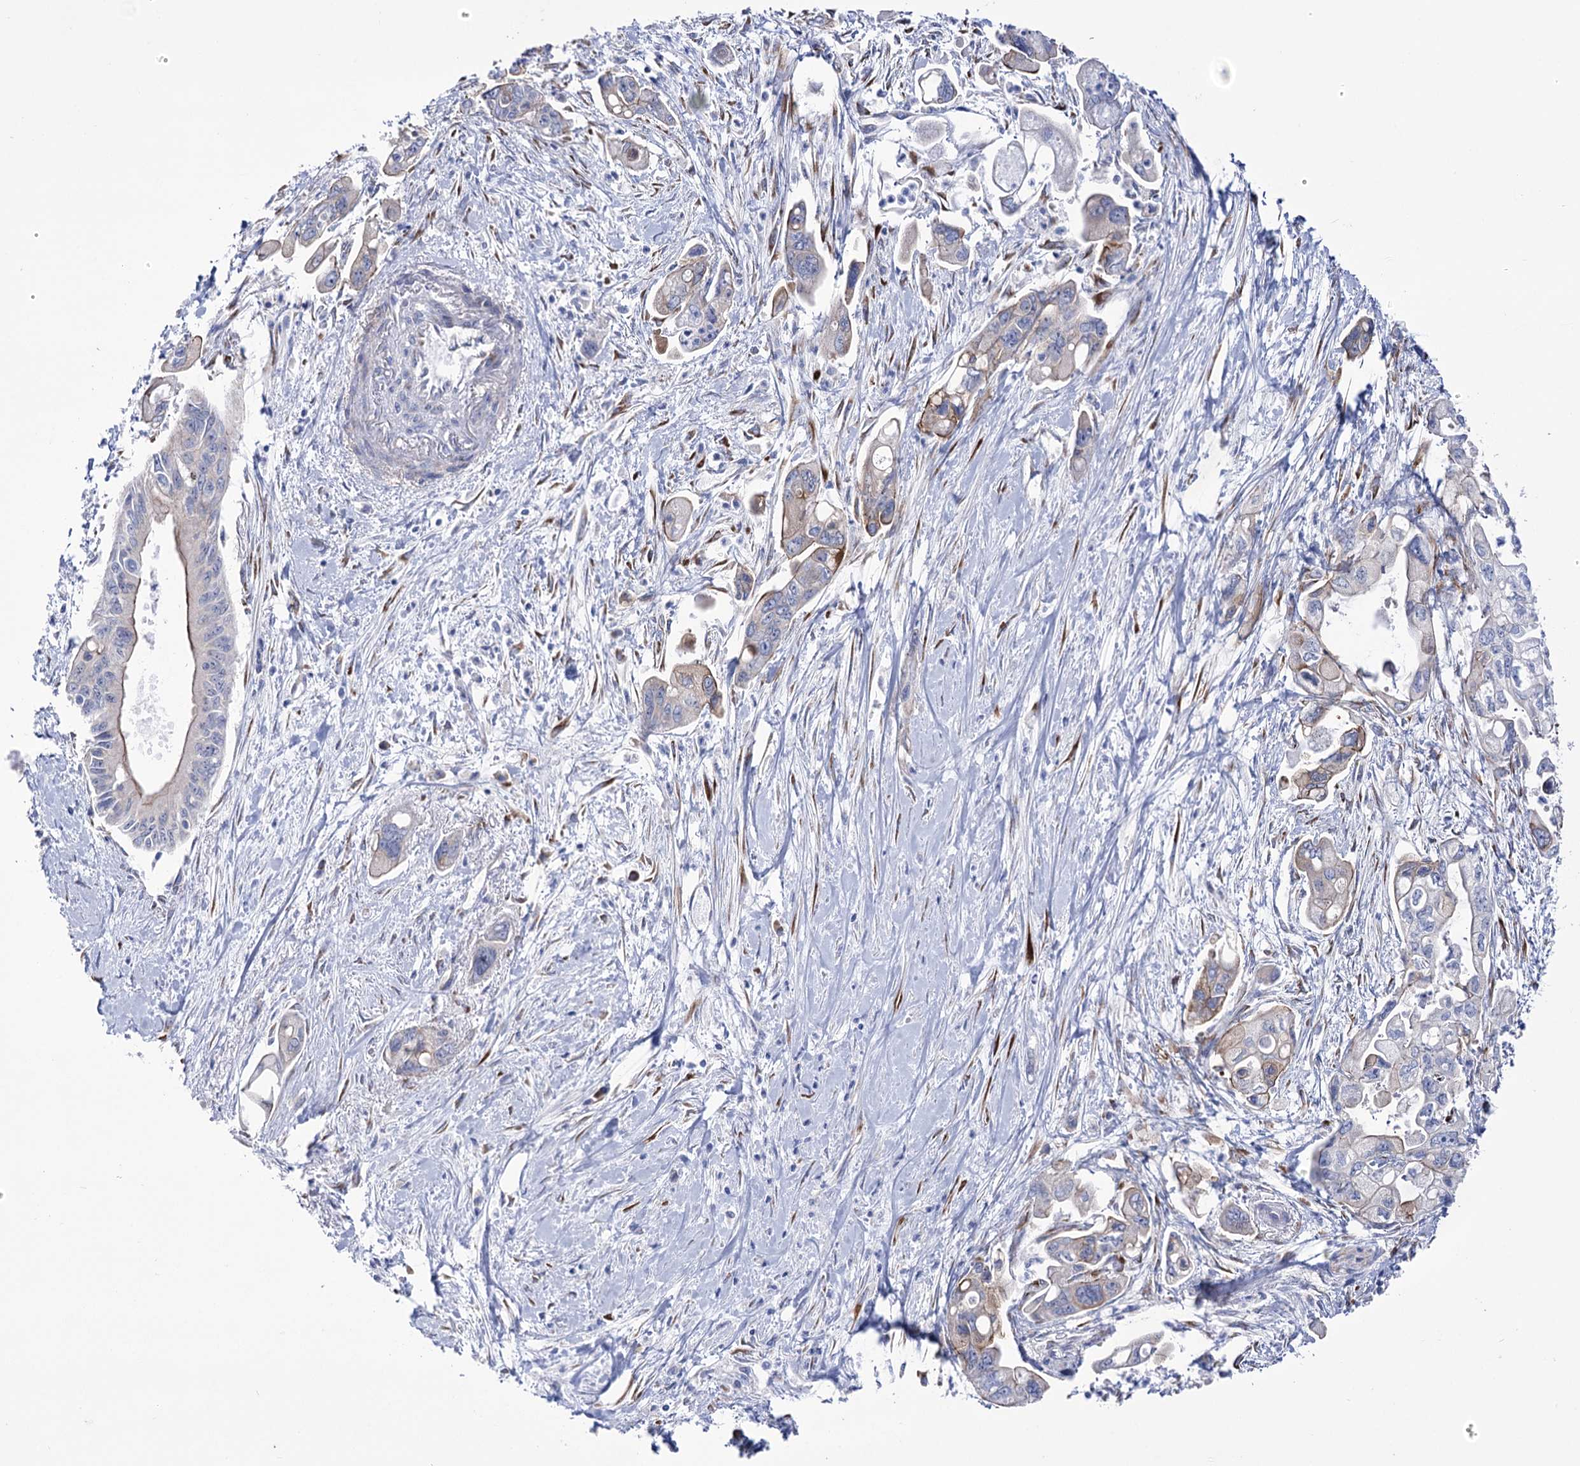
{"staining": {"intensity": "weak", "quantity": "<25%", "location": "cytoplasmic/membranous"}, "tissue": "pancreatic cancer", "cell_type": "Tumor cells", "image_type": "cancer", "snomed": [{"axis": "morphology", "description": "Adenocarcinoma, NOS"}, {"axis": "topography", "description": "Pancreas"}], "caption": "Immunohistochemistry (IHC) of pancreatic cancer (adenocarcinoma) exhibits no expression in tumor cells. The staining is performed using DAB brown chromogen with nuclei counter-stained in using hematoxylin.", "gene": "METTL5", "patient": {"sex": "male", "age": 70}}